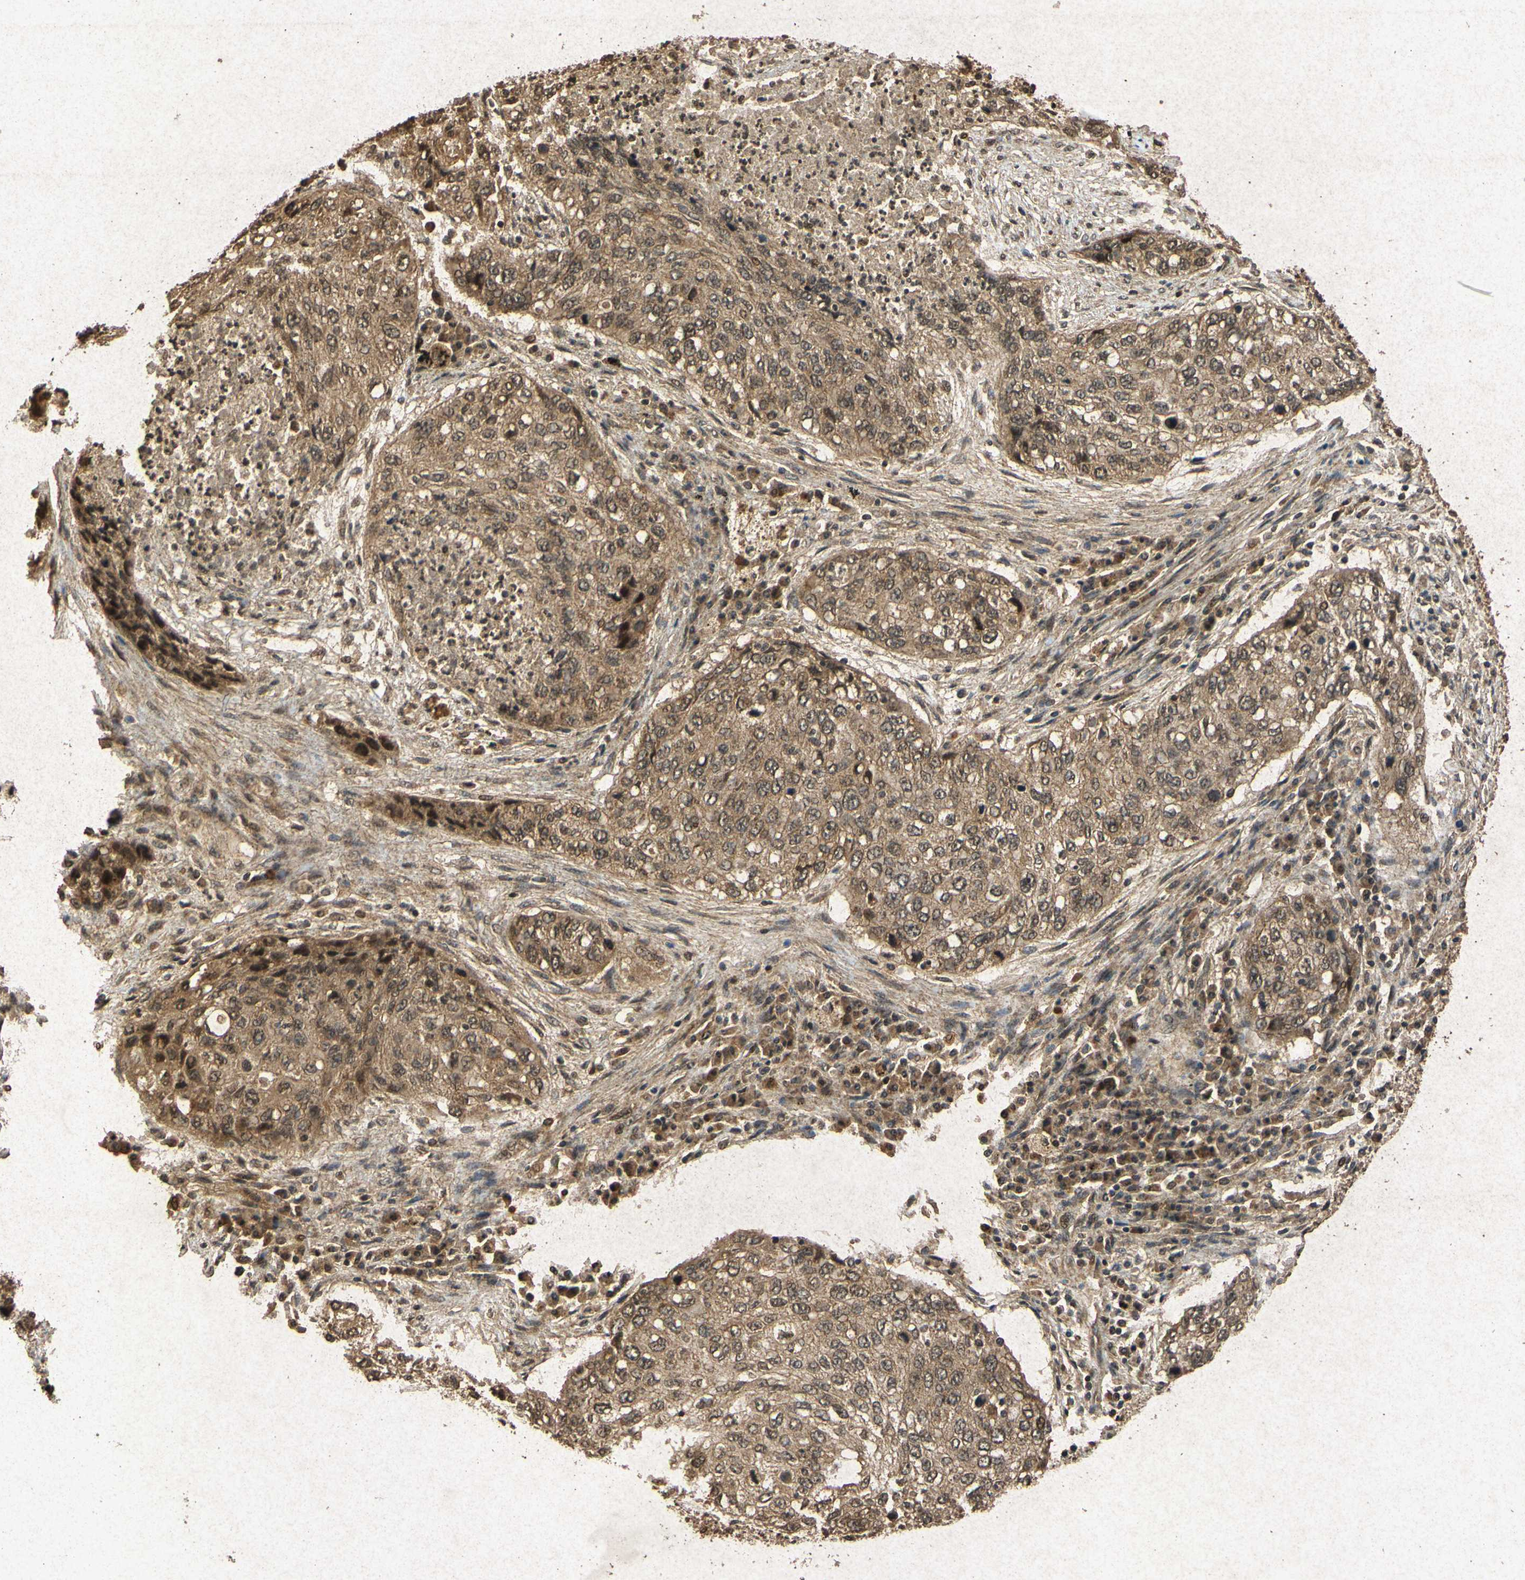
{"staining": {"intensity": "moderate", "quantity": ">75%", "location": "cytoplasmic/membranous"}, "tissue": "lung cancer", "cell_type": "Tumor cells", "image_type": "cancer", "snomed": [{"axis": "morphology", "description": "Squamous cell carcinoma, NOS"}, {"axis": "topography", "description": "Lung"}], "caption": "Immunohistochemistry histopathology image of lung squamous cell carcinoma stained for a protein (brown), which displays medium levels of moderate cytoplasmic/membranous expression in approximately >75% of tumor cells.", "gene": "ATP6V1H", "patient": {"sex": "female", "age": 63}}